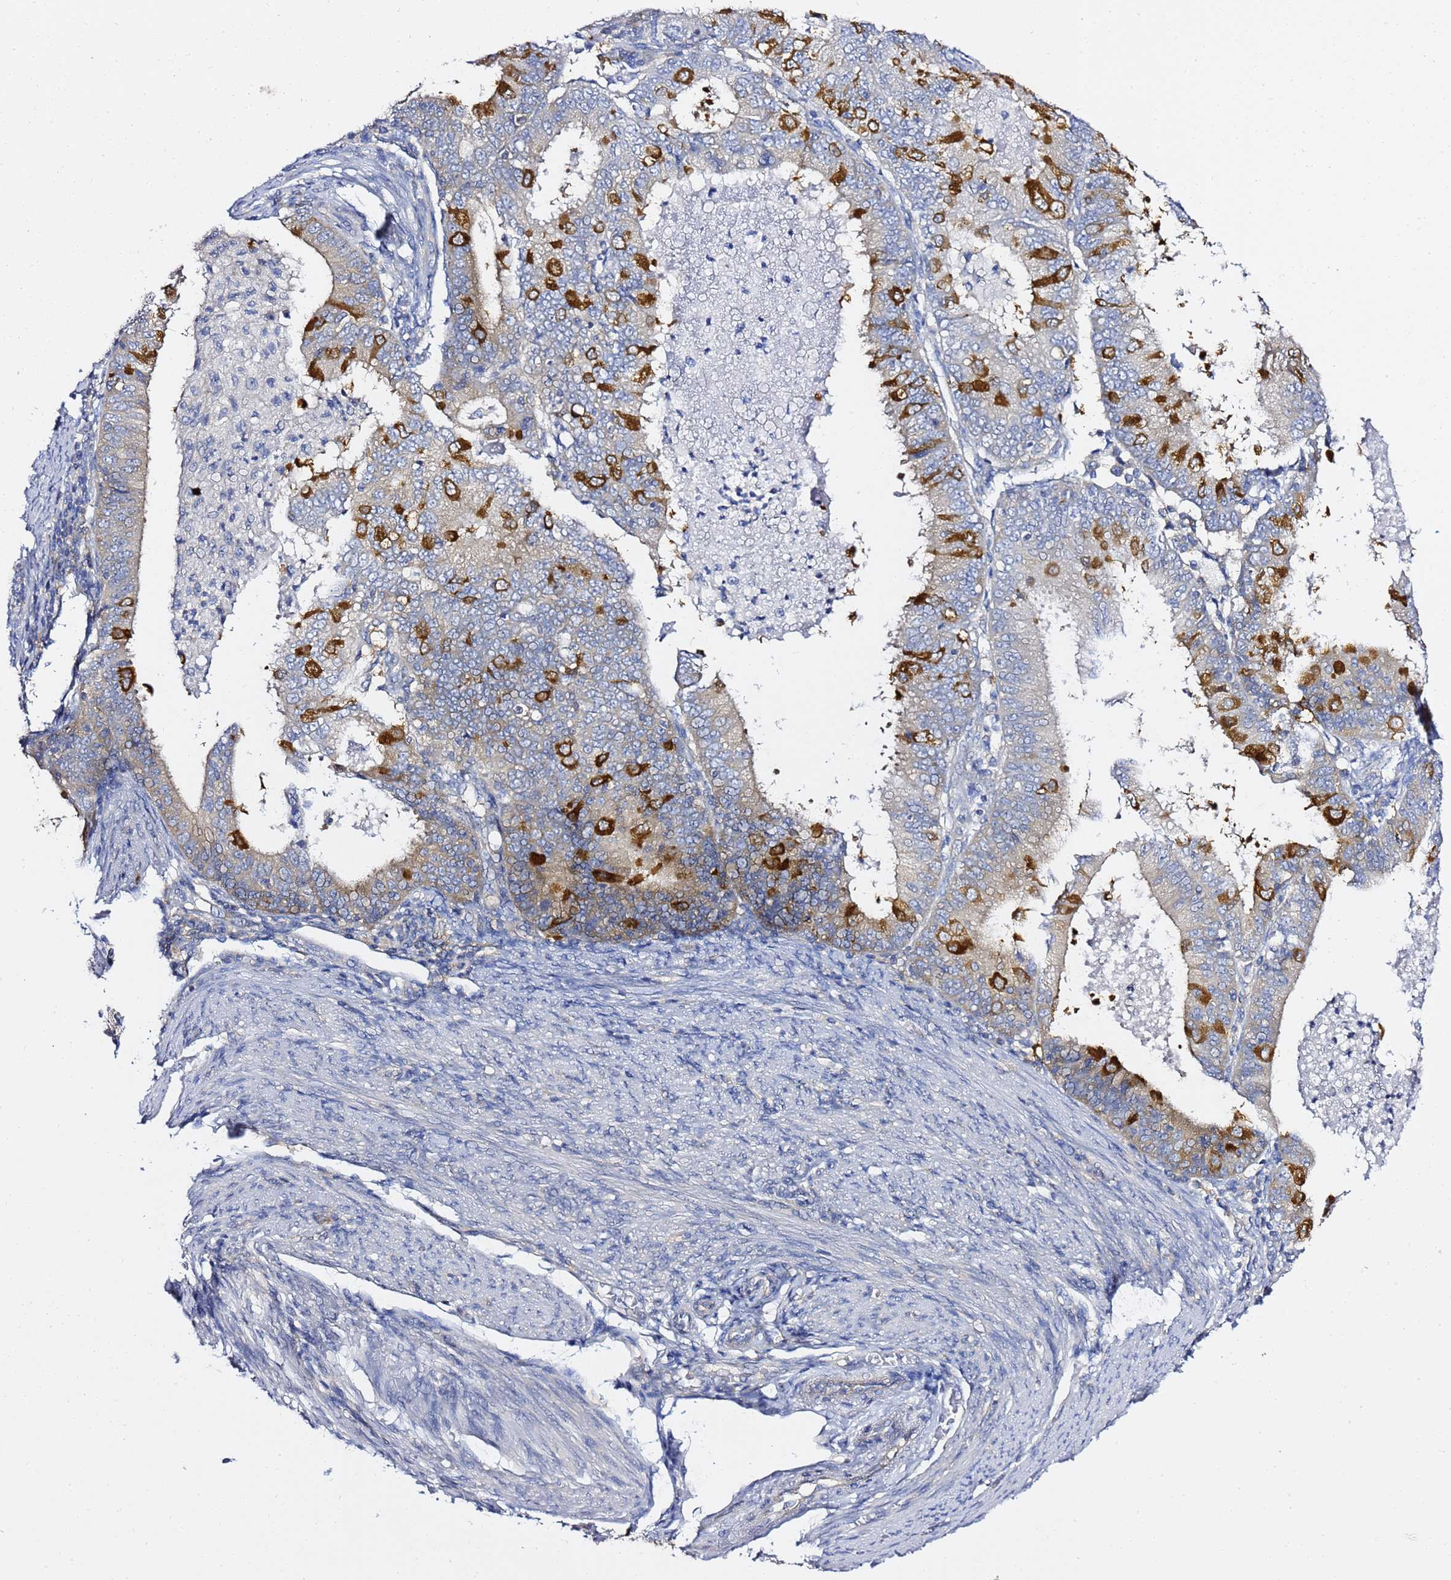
{"staining": {"intensity": "strong", "quantity": "<25%", "location": "cytoplasmic/membranous"}, "tissue": "endometrial cancer", "cell_type": "Tumor cells", "image_type": "cancer", "snomed": [{"axis": "morphology", "description": "Adenocarcinoma, NOS"}, {"axis": "topography", "description": "Endometrium"}], "caption": "High-power microscopy captured an immunohistochemistry (IHC) histopathology image of adenocarcinoma (endometrial), revealing strong cytoplasmic/membranous positivity in approximately <25% of tumor cells.", "gene": "LENG1", "patient": {"sex": "female", "age": 57}}